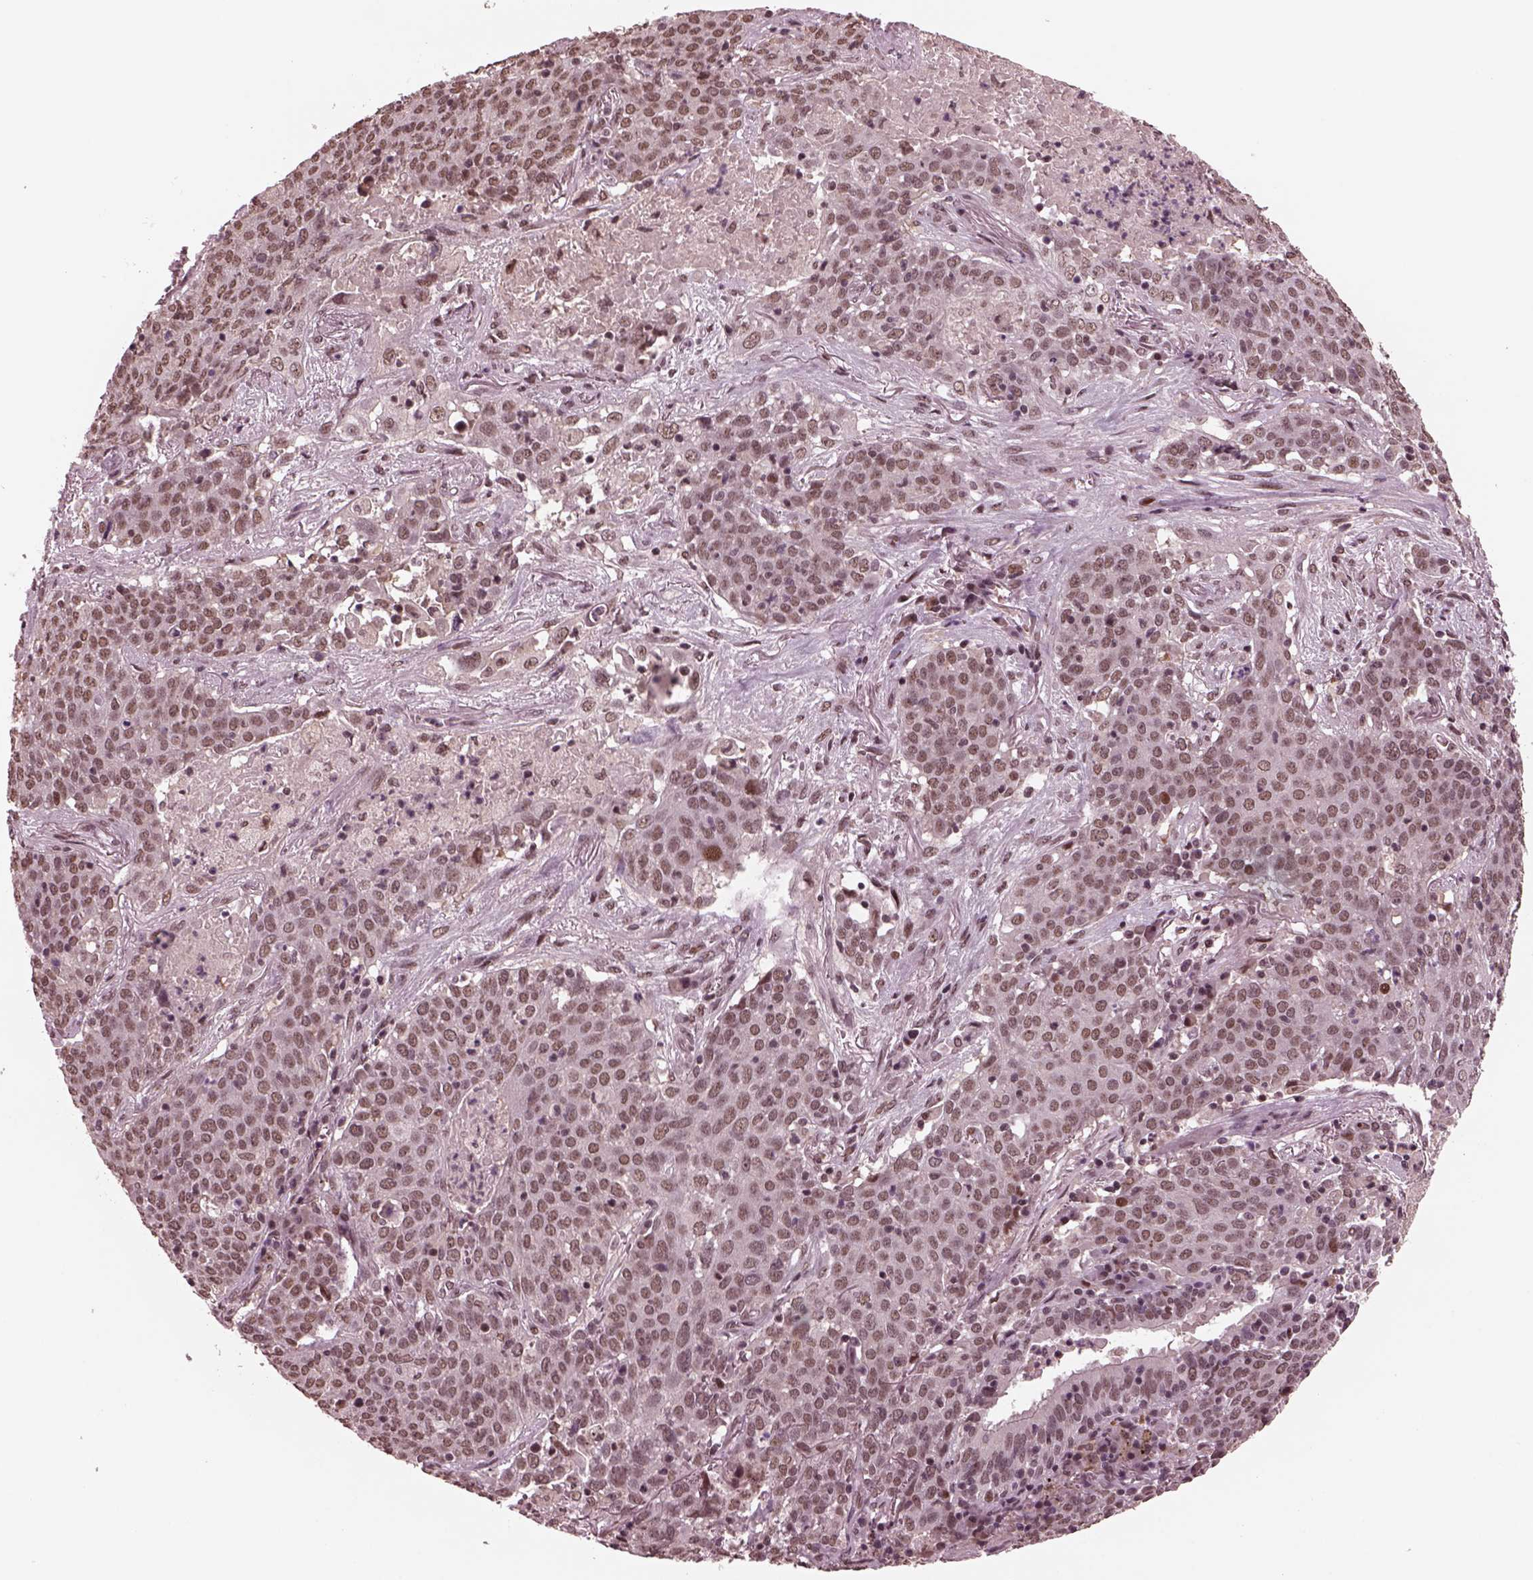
{"staining": {"intensity": "weak", "quantity": ">75%", "location": "nuclear"}, "tissue": "lung cancer", "cell_type": "Tumor cells", "image_type": "cancer", "snomed": [{"axis": "morphology", "description": "Squamous cell carcinoma, NOS"}, {"axis": "topography", "description": "Lung"}], "caption": "Lung cancer stained with DAB IHC displays low levels of weak nuclear staining in about >75% of tumor cells.", "gene": "NAP1L5", "patient": {"sex": "male", "age": 82}}